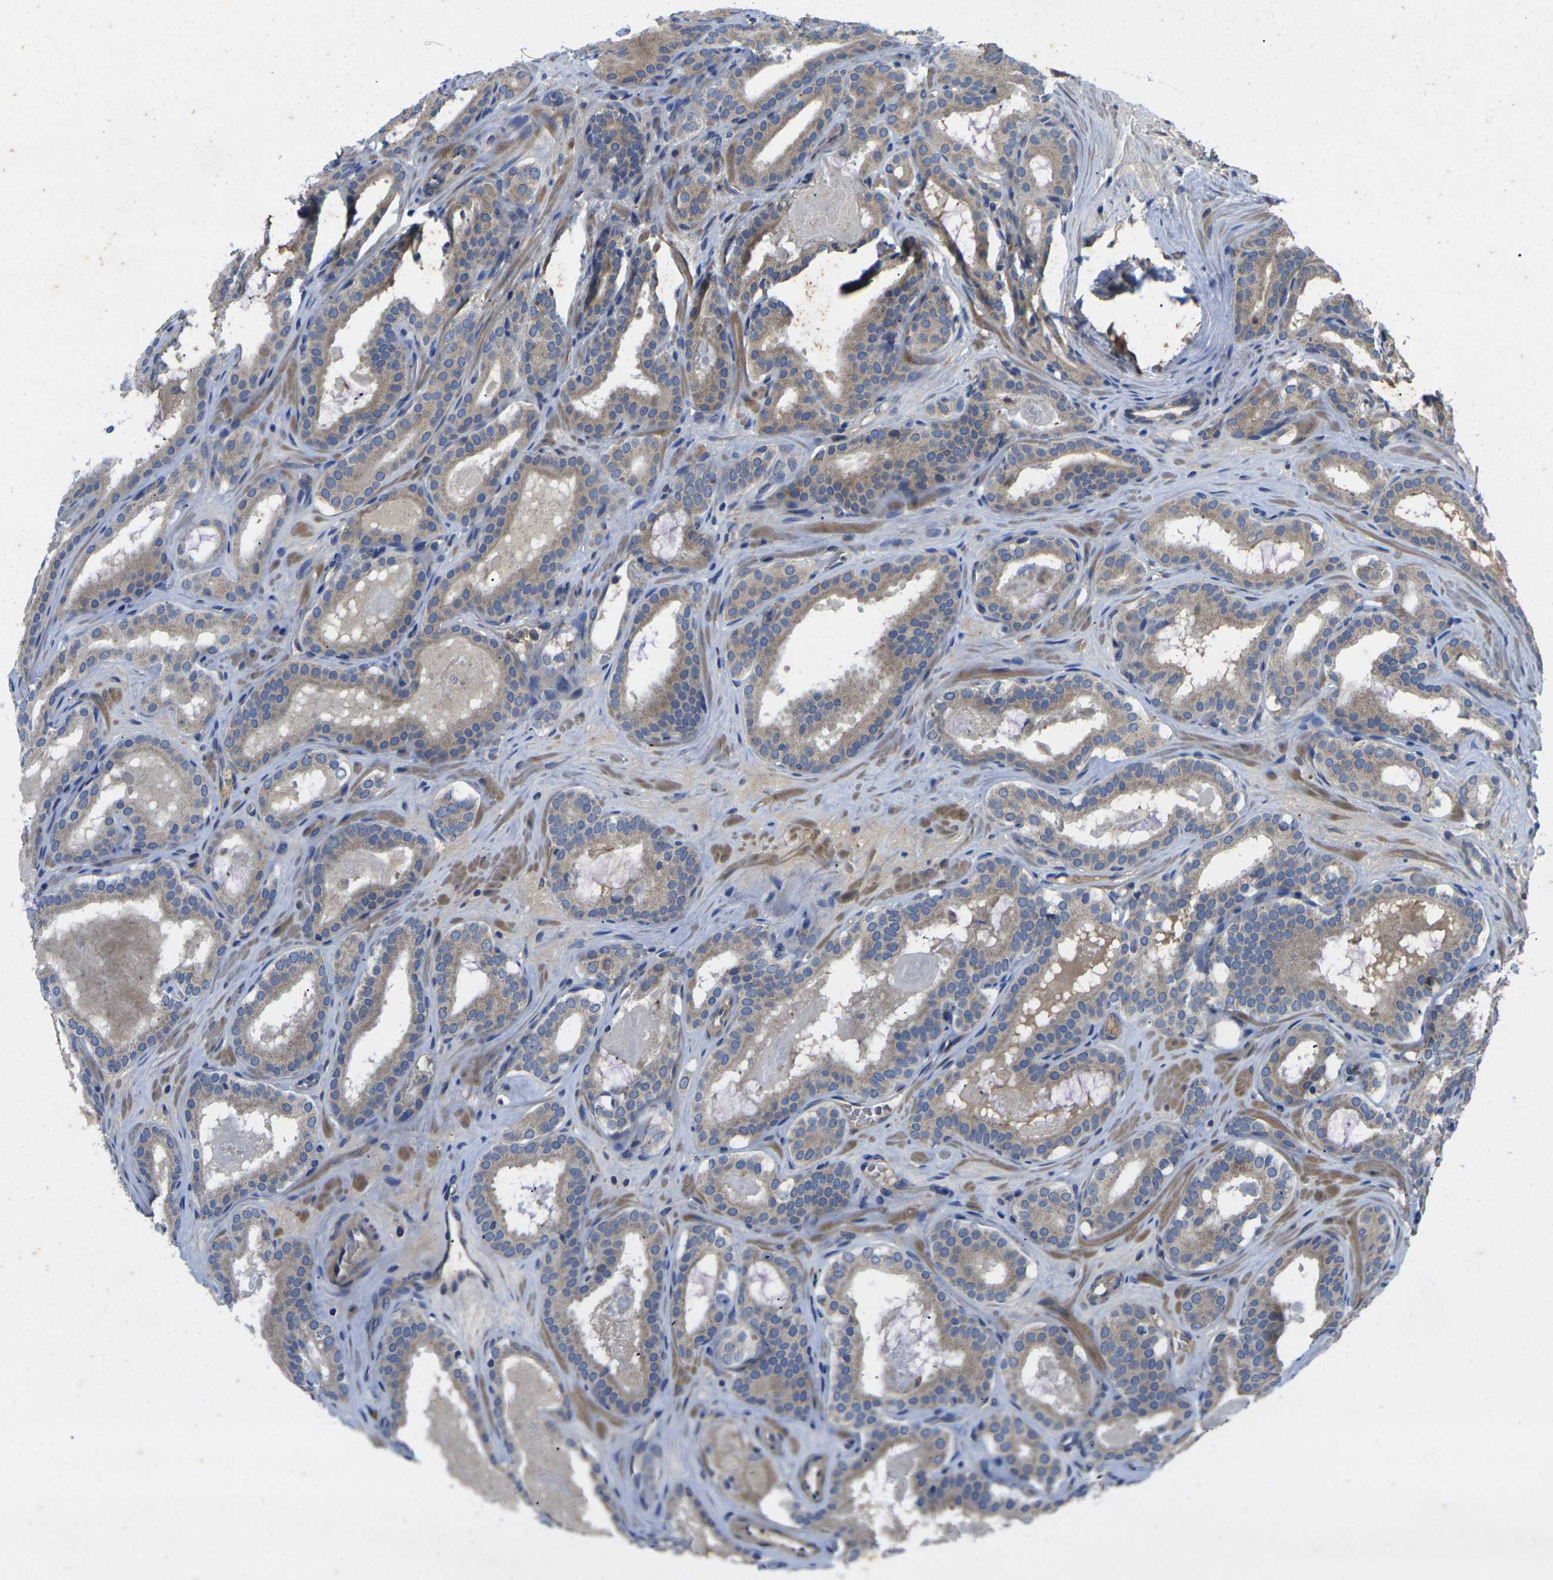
{"staining": {"intensity": "moderate", "quantity": "25%-75%", "location": "cytoplasmic/membranous"}, "tissue": "prostate cancer", "cell_type": "Tumor cells", "image_type": "cancer", "snomed": [{"axis": "morphology", "description": "Adenocarcinoma, High grade"}, {"axis": "topography", "description": "Prostate"}], "caption": "About 25%-75% of tumor cells in human prostate high-grade adenocarcinoma display moderate cytoplasmic/membranous protein expression as visualized by brown immunohistochemical staining.", "gene": "KIF1B", "patient": {"sex": "male", "age": 60}}